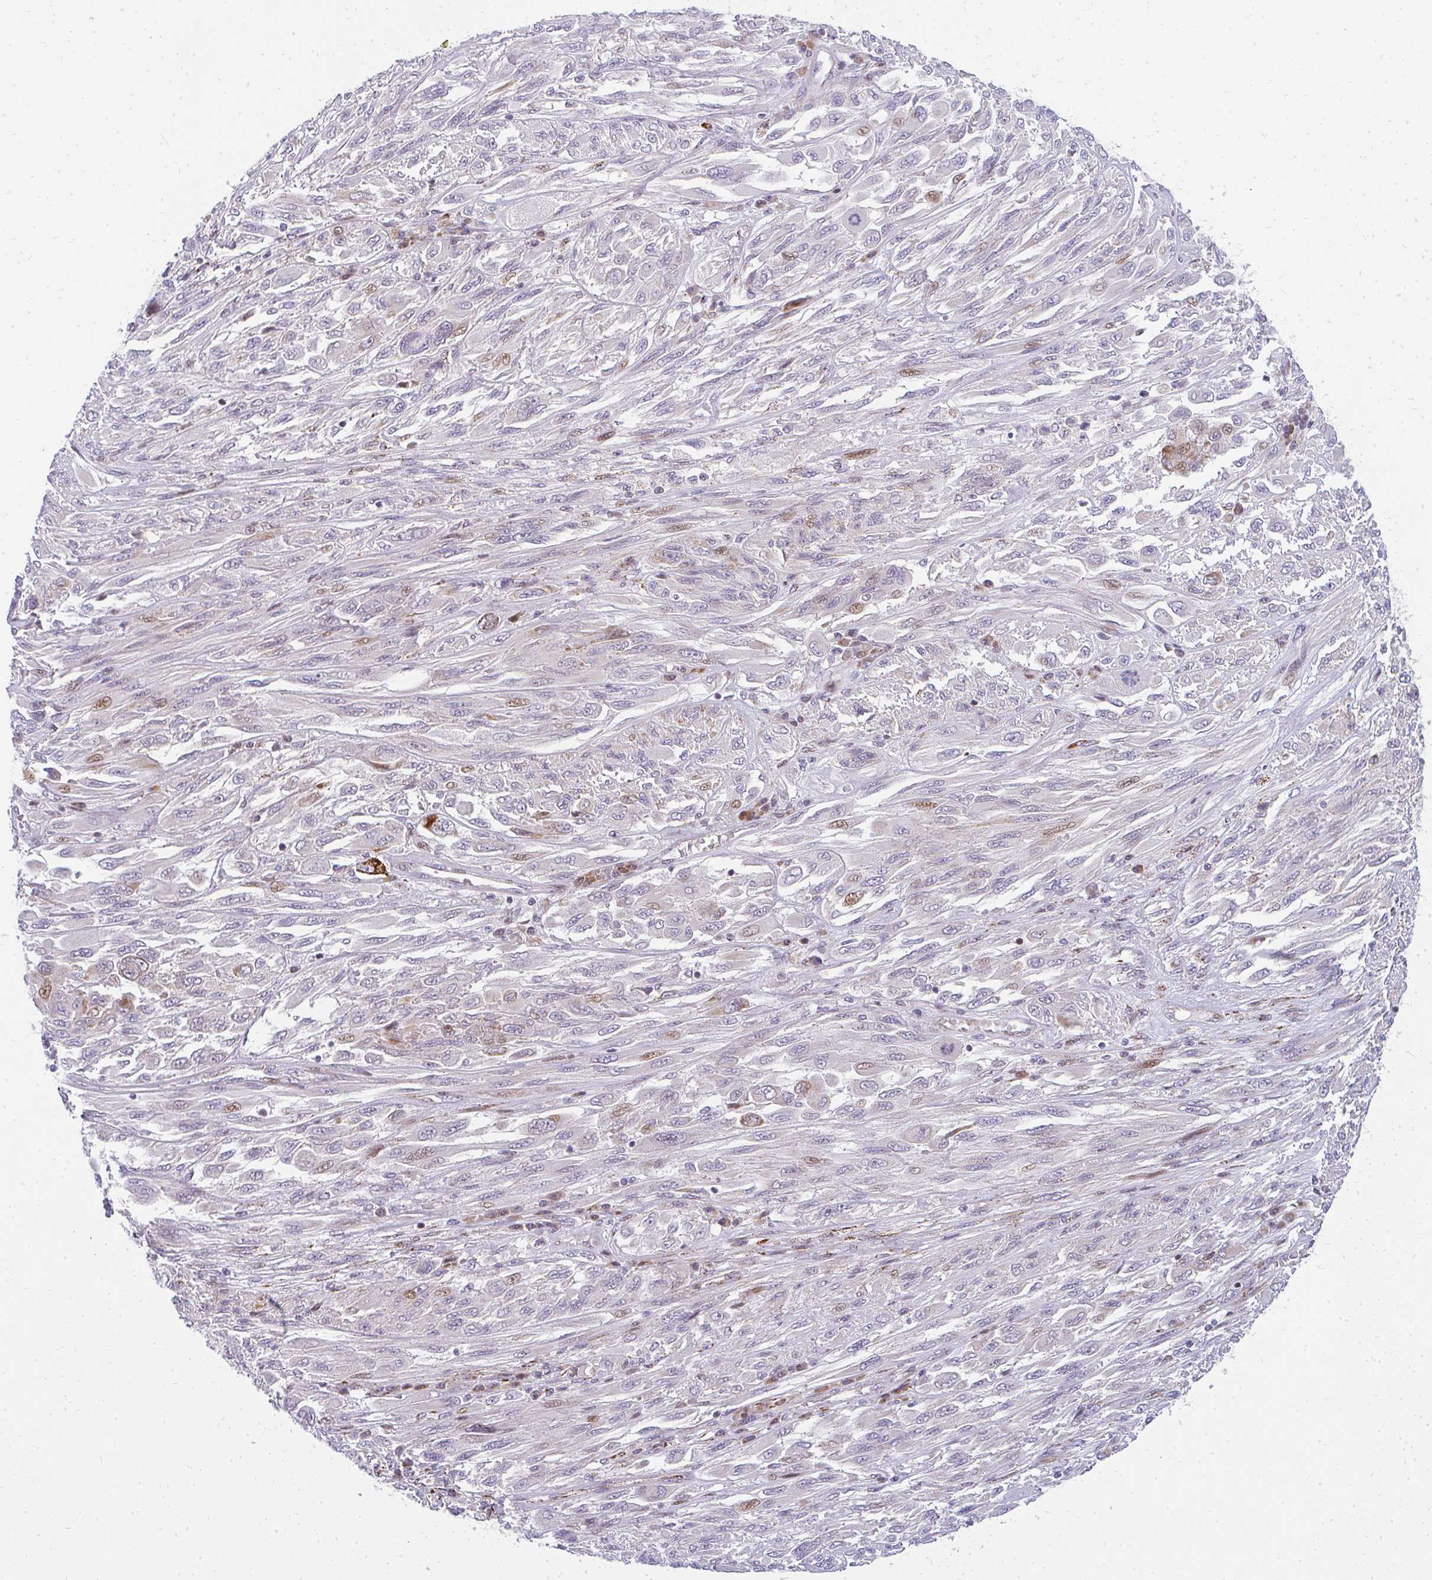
{"staining": {"intensity": "moderate", "quantity": "<25%", "location": "nuclear"}, "tissue": "melanoma", "cell_type": "Tumor cells", "image_type": "cancer", "snomed": [{"axis": "morphology", "description": "Malignant melanoma, NOS"}, {"axis": "topography", "description": "Skin"}], "caption": "Human malignant melanoma stained with a protein marker reveals moderate staining in tumor cells.", "gene": "PLA2G5", "patient": {"sex": "female", "age": 91}}